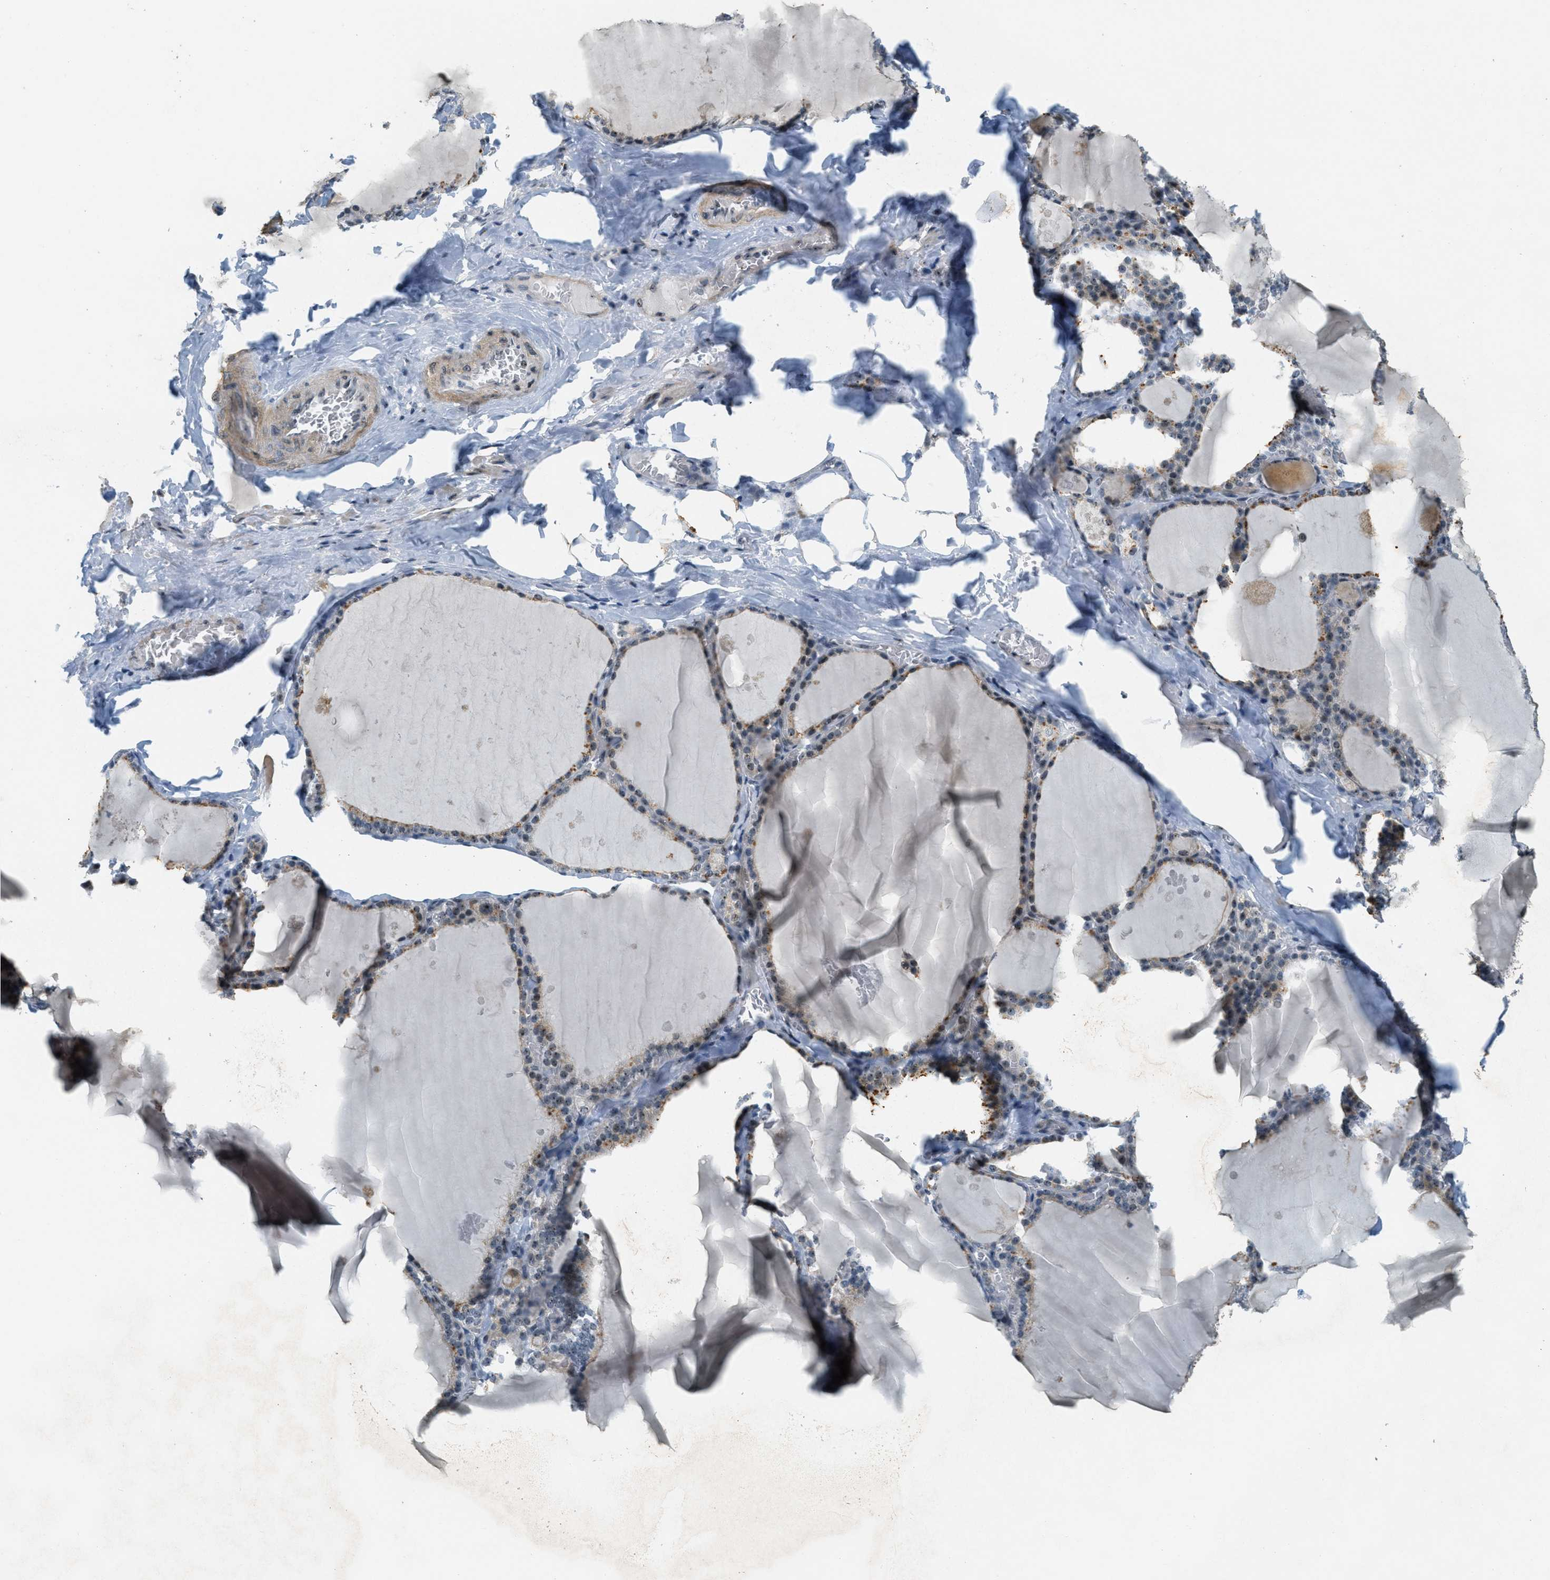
{"staining": {"intensity": "moderate", "quantity": "<25%", "location": "cytoplasmic/membranous"}, "tissue": "thyroid gland", "cell_type": "Glandular cells", "image_type": "normal", "snomed": [{"axis": "morphology", "description": "Normal tissue, NOS"}, {"axis": "topography", "description": "Thyroid gland"}], "caption": "Protein expression analysis of benign human thyroid gland reveals moderate cytoplasmic/membranous positivity in approximately <25% of glandular cells.", "gene": "DDX47", "patient": {"sex": "male", "age": 56}}